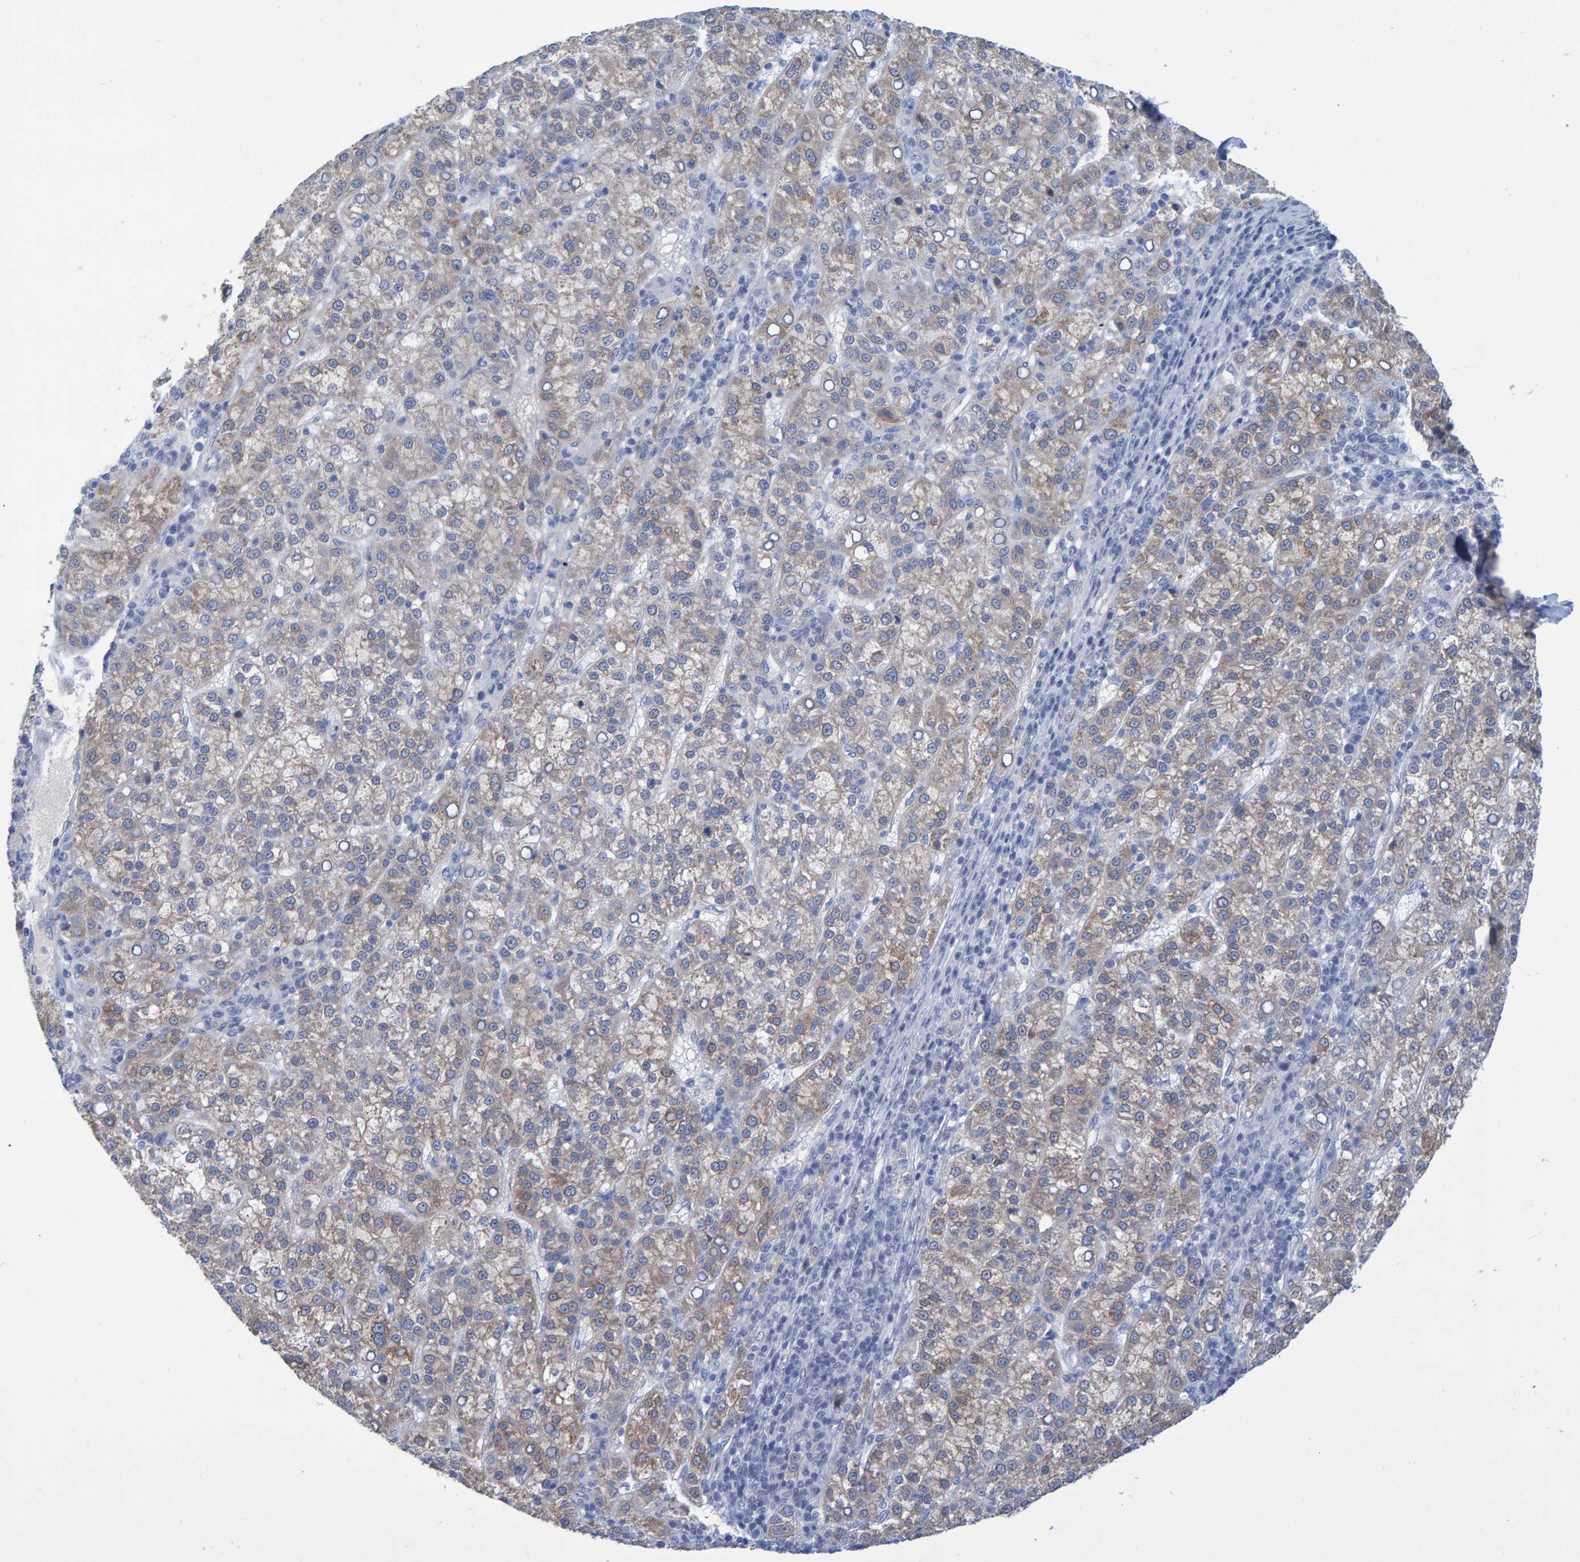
{"staining": {"intensity": "moderate", "quantity": ">75%", "location": "cytoplasmic/membranous"}, "tissue": "liver cancer", "cell_type": "Tumor cells", "image_type": "cancer", "snomed": [{"axis": "morphology", "description": "Carcinoma, Hepatocellular, NOS"}, {"axis": "topography", "description": "Liver"}], "caption": "Immunohistochemistry photomicrograph of neoplastic tissue: hepatocellular carcinoma (liver) stained using immunohistochemistry (IHC) demonstrates medium levels of moderate protein expression localized specifically in the cytoplasmic/membranous of tumor cells, appearing as a cytoplasmic/membranous brown color.", "gene": "PROCA1", "patient": {"sex": "female", "age": 58}}